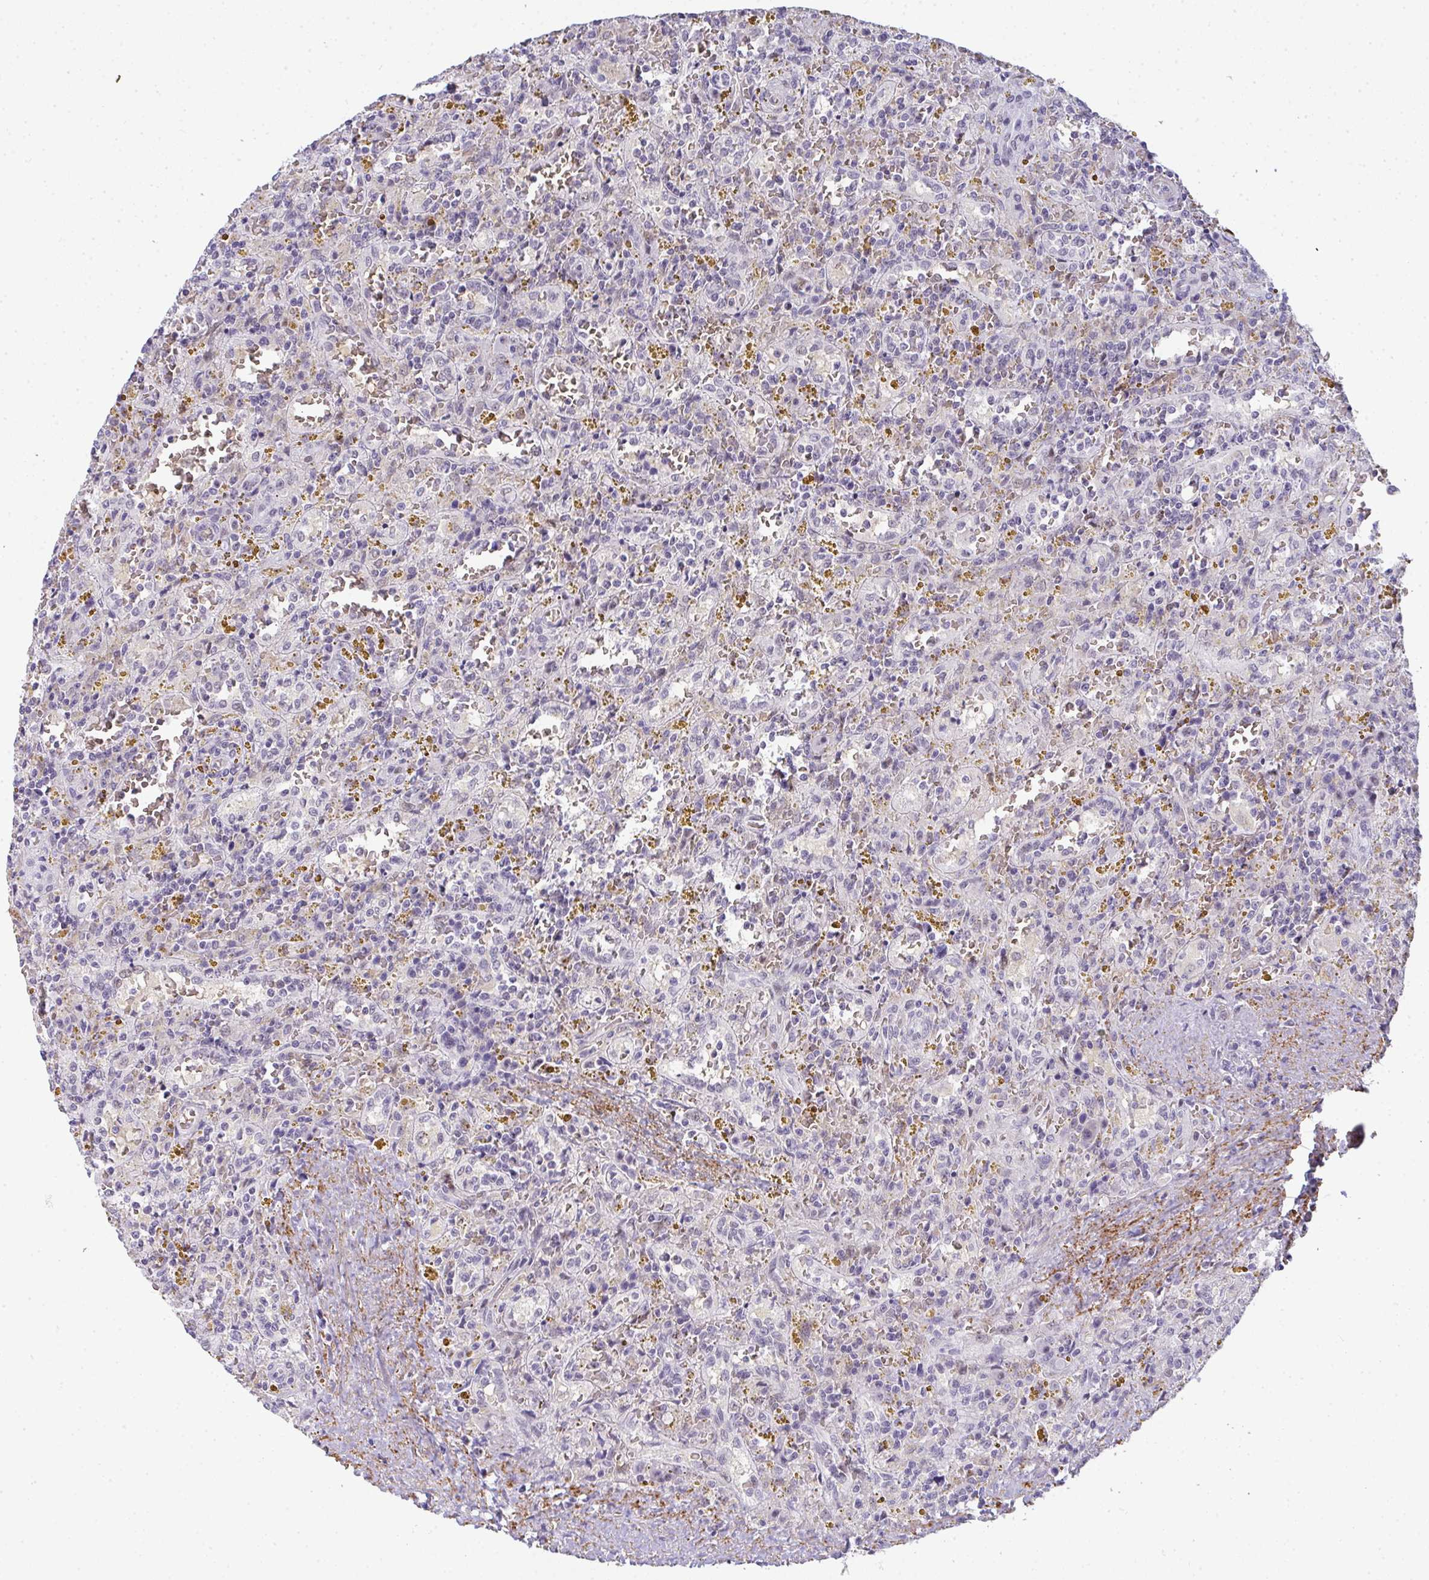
{"staining": {"intensity": "negative", "quantity": "none", "location": "none"}, "tissue": "lymphoma", "cell_type": "Tumor cells", "image_type": "cancer", "snomed": [{"axis": "morphology", "description": "Malignant lymphoma, non-Hodgkin's type, Low grade"}, {"axis": "topography", "description": "Spleen"}], "caption": "IHC photomicrograph of neoplastic tissue: lymphoma stained with DAB exhibits no significant protein staining in tumor cells.", "gene": "TNMD", "patient": {"sex": "female", "age": 65}}